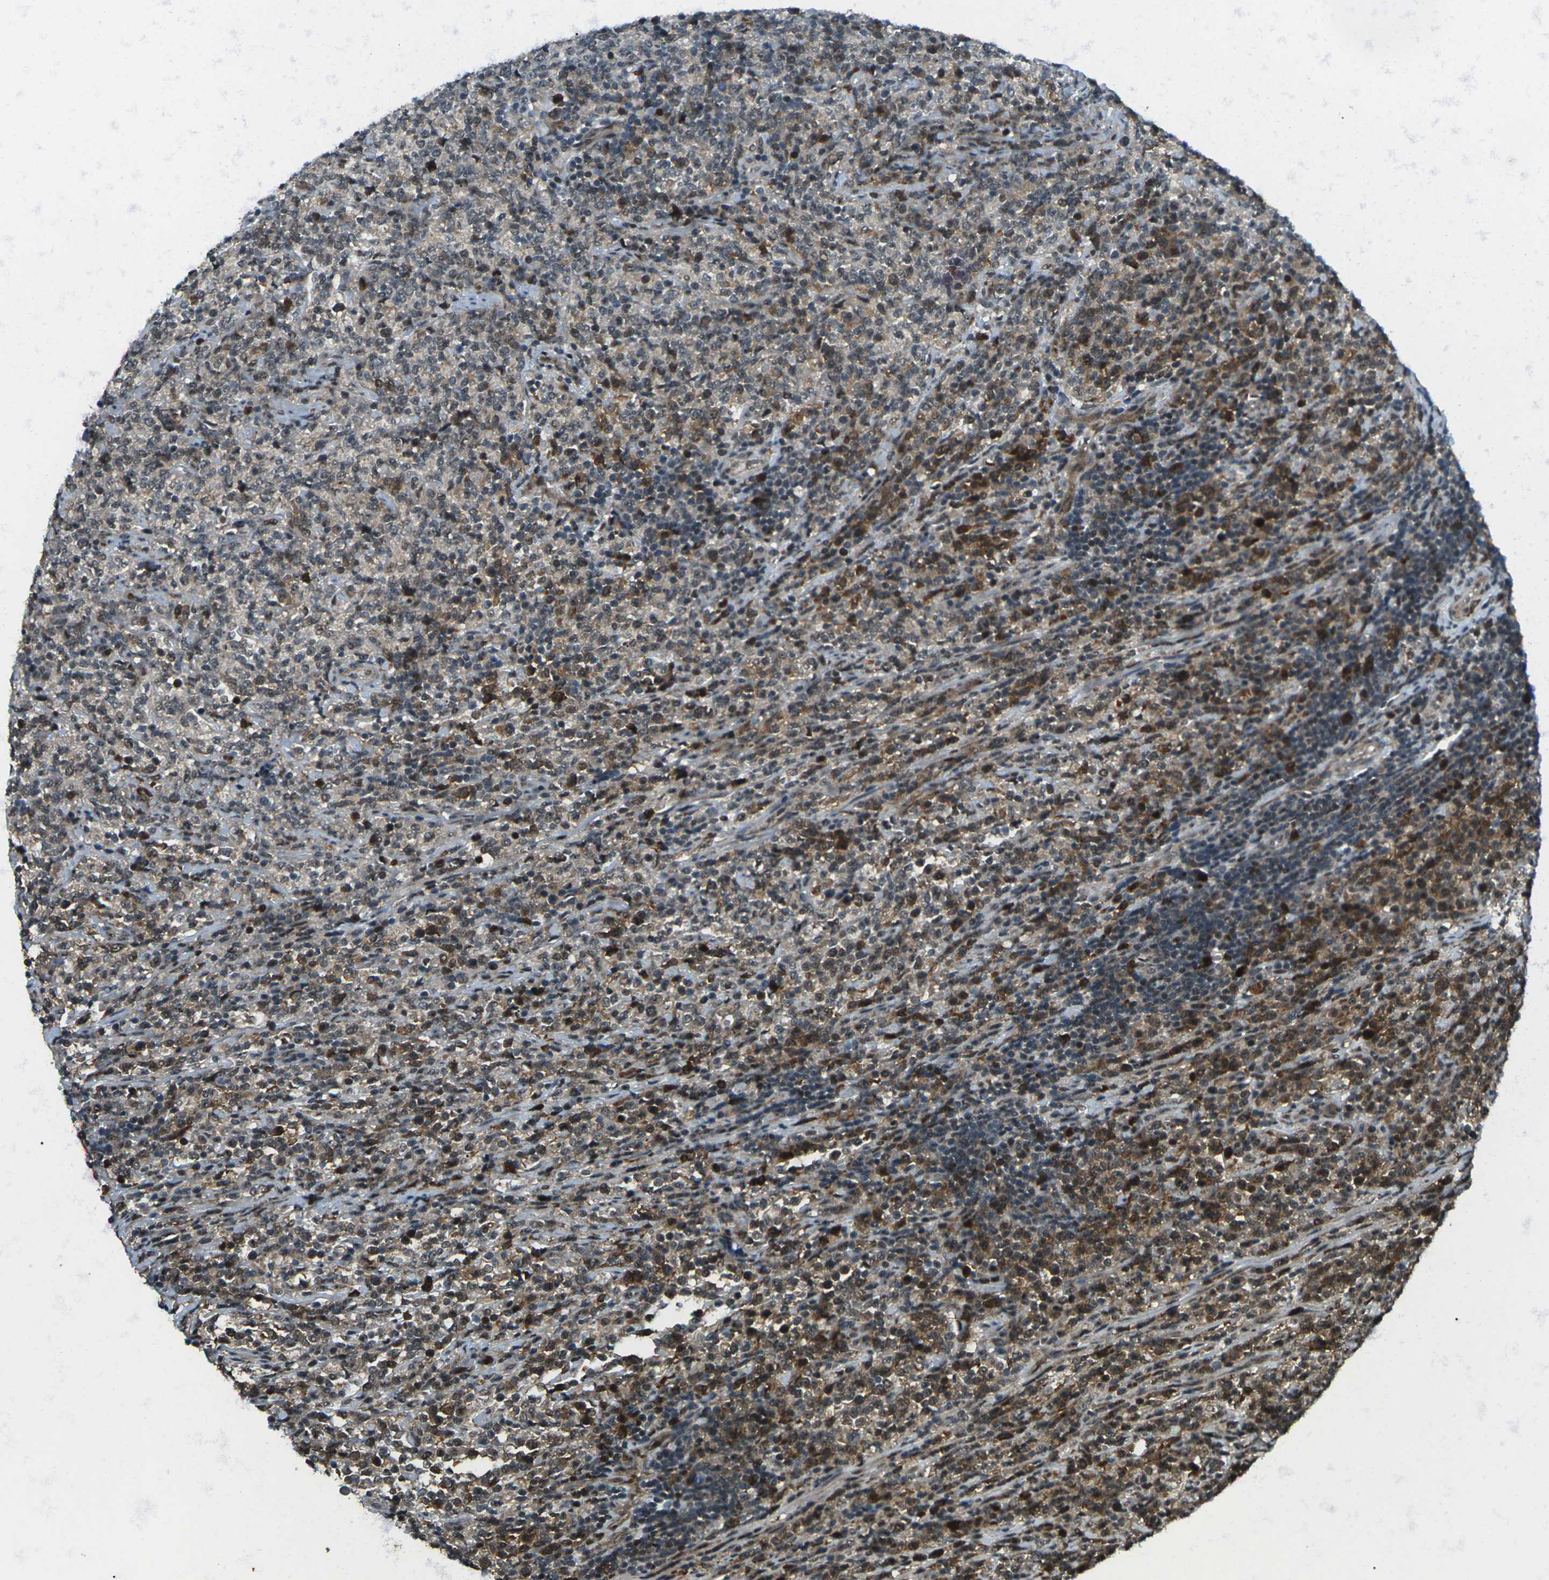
{"staining": {"intensity": "moderate", "quantity": ">75%", "location": "cytoplasmic/membranous,nuclear"}, "tissue": "lymphoma", "cell_type": "Tumor cells", "image_type": "cancer", "snomed": [{"axis": "morphology", "description": "Malignant lymphoma, non-Hodgkin's type, High grade"}, {"axis": "topography", "description": "Soft tissue"}], "caption": "Brown immunohistochemical staining in human high-grade malignant lymphoma, non-Hodgkin's type reveals moderate cytoplasmic/membranous and nuclear positivity in about >75% of tumor cells.", "gene": "UBE2S", "patient": {"sex": "male", "age": 18}}